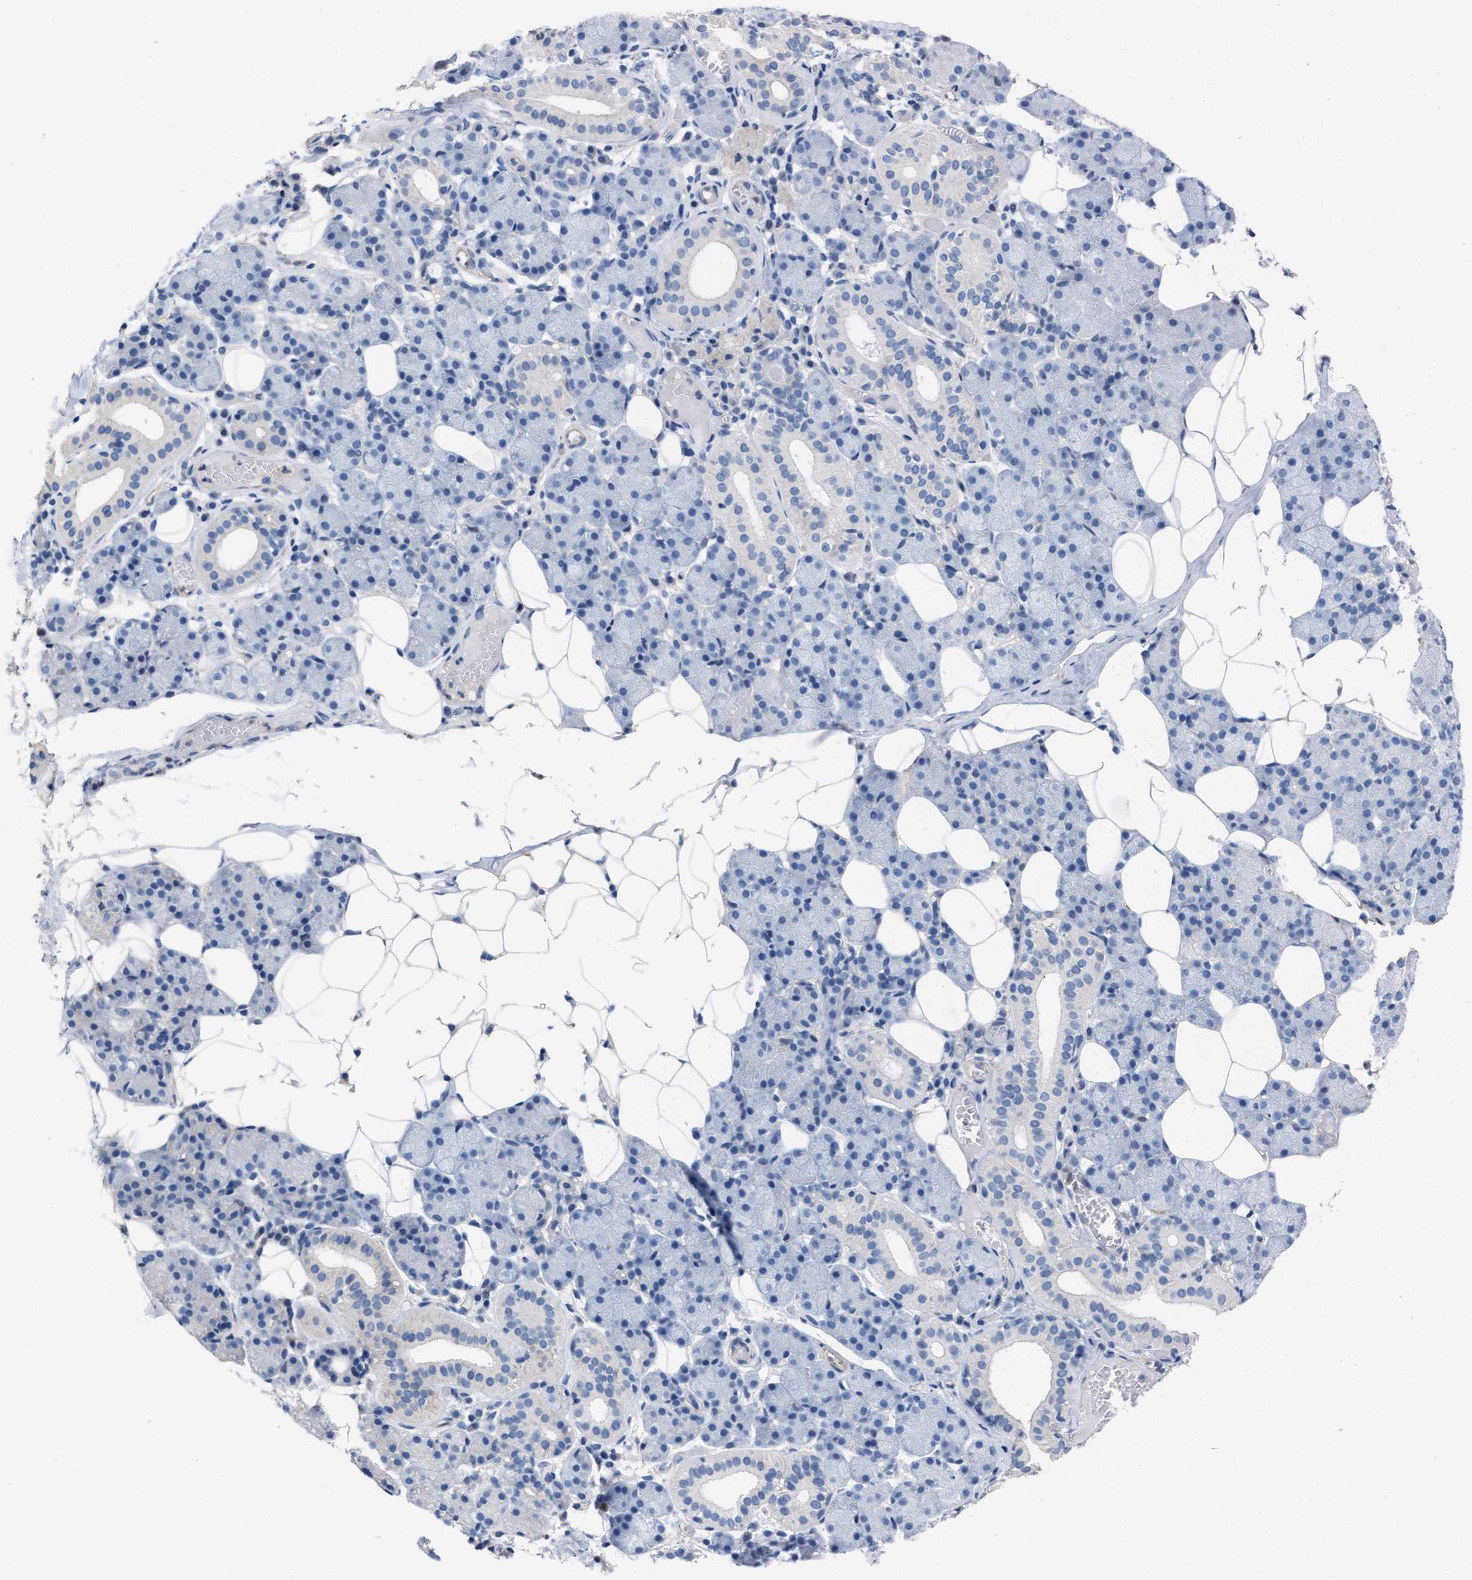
{"staining": {"intensity": "negative", "quantity": "none", "location": "none"}, "tissue": "salivary gland", "cell_type": "Glandular cells", "image_type": "normal", "snomed": [{"axis": "morphology", "description": "Normal tissue, NOS"}, {"axis": "topography", "description": "Salivary gland"}], "caption": "Human salivary gland stained for a protein using immunohistochemistry (IHC) displays no positivity in glandular cells.", "gene": "CPA2", "patient": {"sex": "female", "age": 33}}